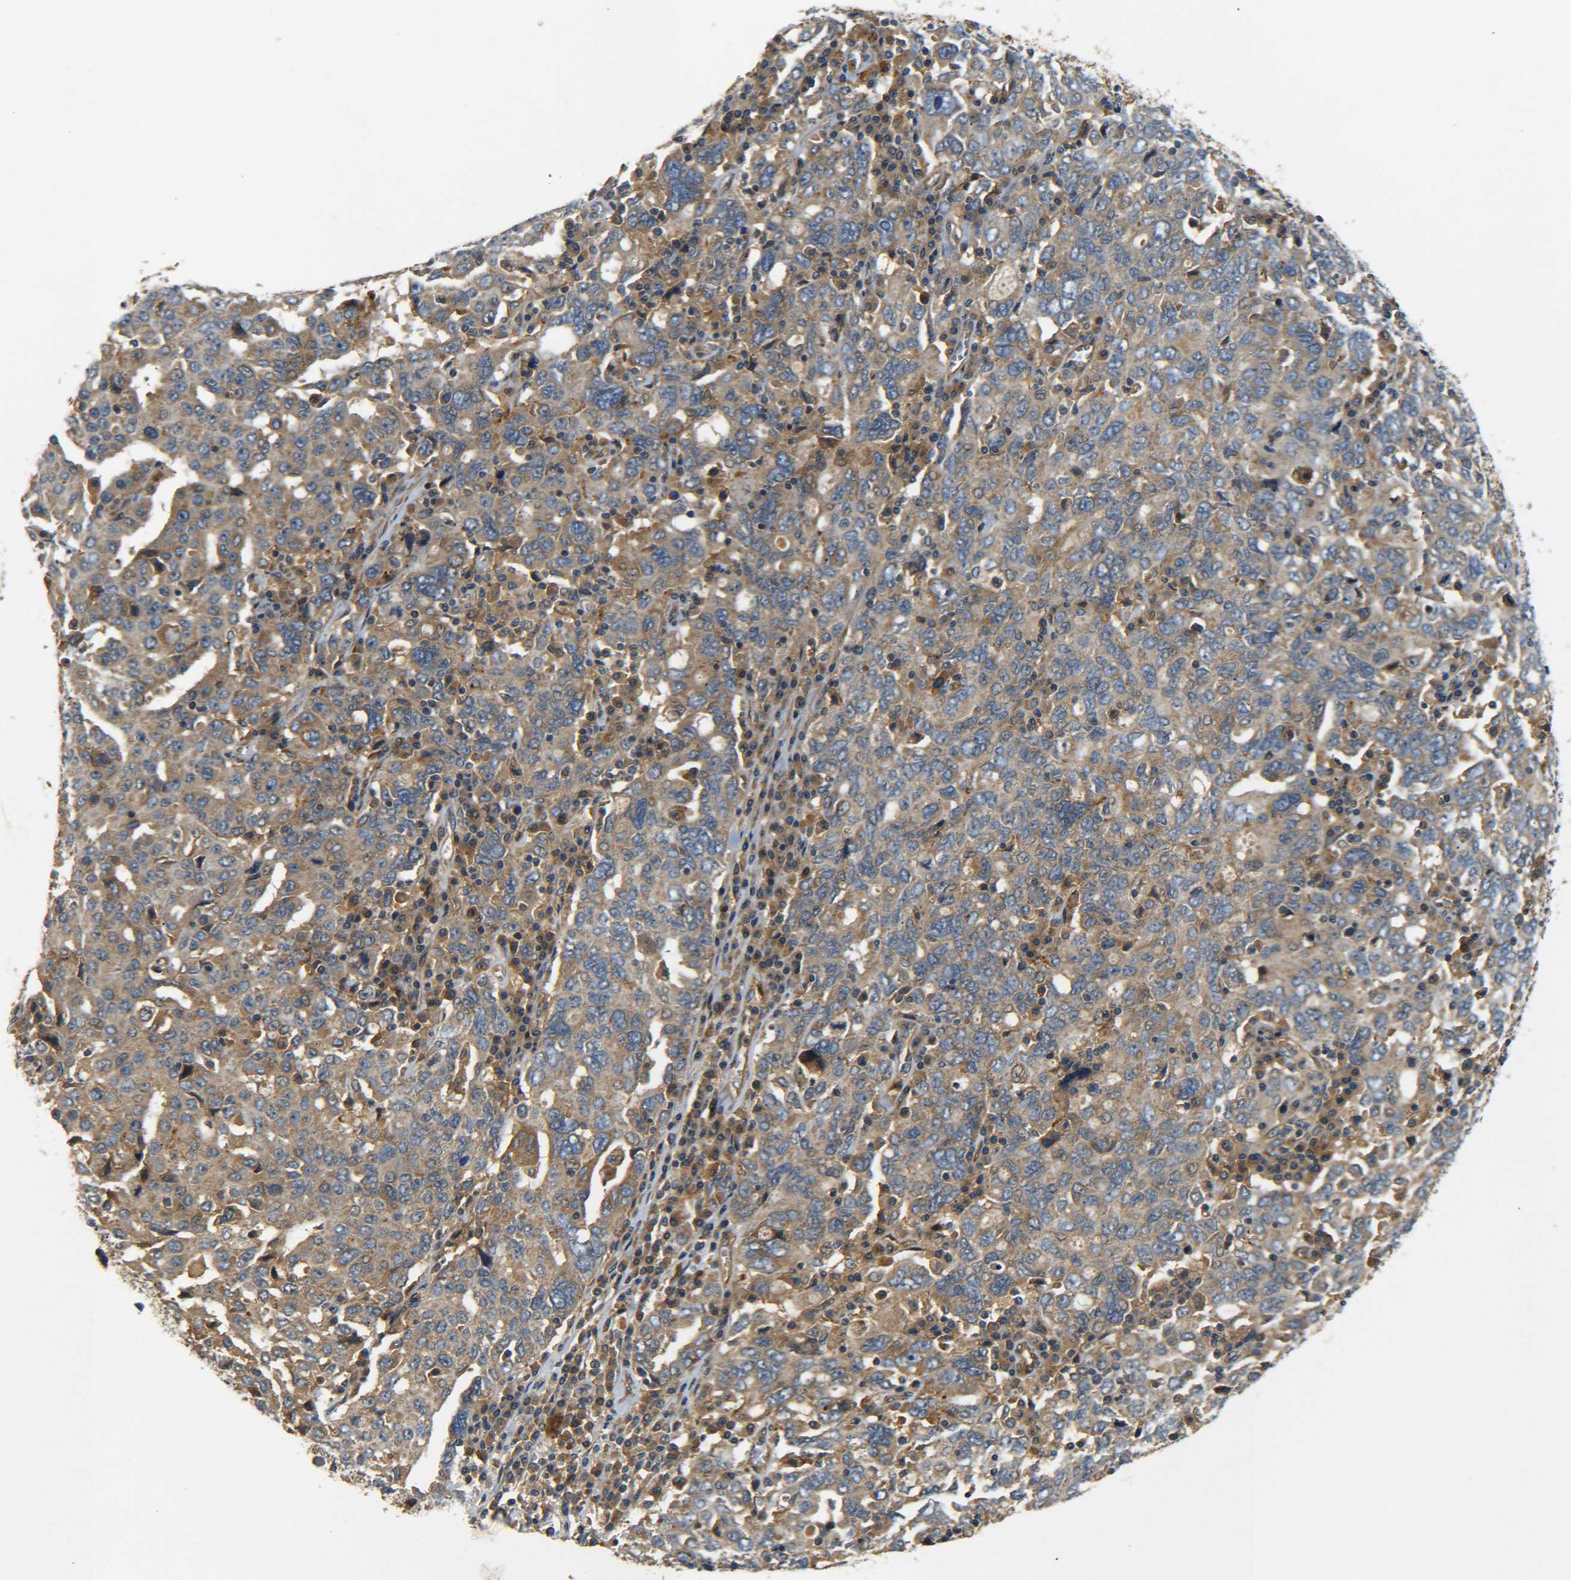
{"staining": {"intensity": "moderate", "quantity": "25%-75%", "location": "cytoplasmic/membranous"}, "tissue": "ovarian cancer", "cell_type": "Tumor cells", "image_type": "cancer", "snomed": [{"axis": "morphology", "description": "Carcinoma, endometroid"}, {"axis": "topography", "description": "Ovary"}], "caption": "About 25%-75% of tumor cells in human ovarian cancer show moderate cytoplasmic/membranous protein staining as visualized by brown immunohistochemical staining.", "gene": "LRCH3", "patient": {"sex": "female", "age": 62}}